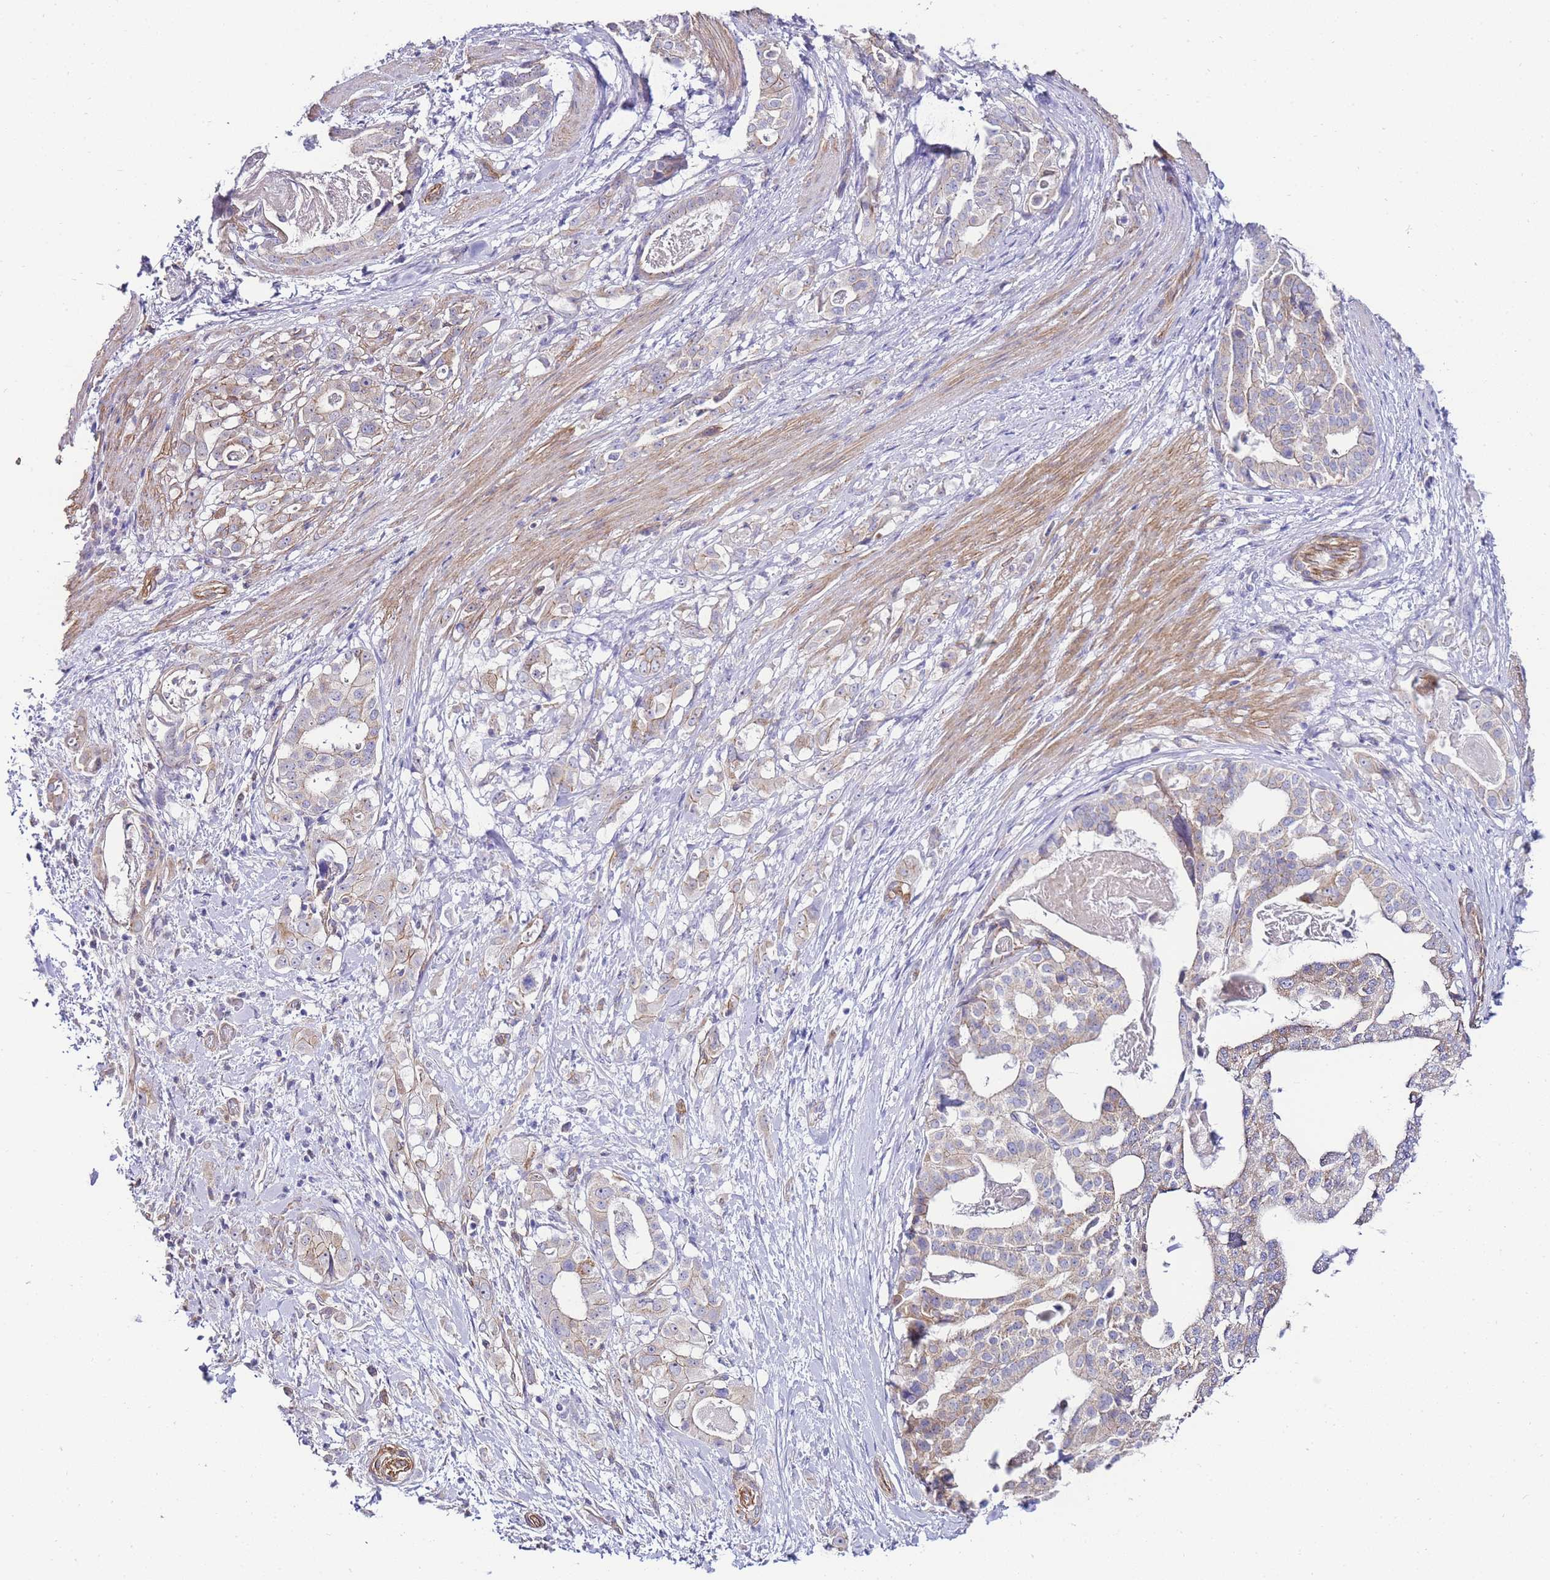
{"staining": {"intensity": "weak", "quantity": "25%-75%", "location": "cytoplasmic/membranous"}, "tissue": "stomach cancer", "cell_type": "Tumor cells", "image_type": "cancer", "snomed": [{"axis": "morphology", "description": "Adenocarcinoma, NOS"}, {"axis": "topography", "description": "Stomach"}], "caption": "Stomach adenocarcinoma was stained to show a protein in brown. There is low levels of weak cytoplasmic/membranous expression in approximately 25%-75% of tumor cells. (Stains: DAB (3,3'-diaminobenzidine) in brown, nuclei in blue, Microscopy: brightfield microscopy at high magnification).", "gene": "PDCD7", "patient": {"sex": "male", "age": 48}}